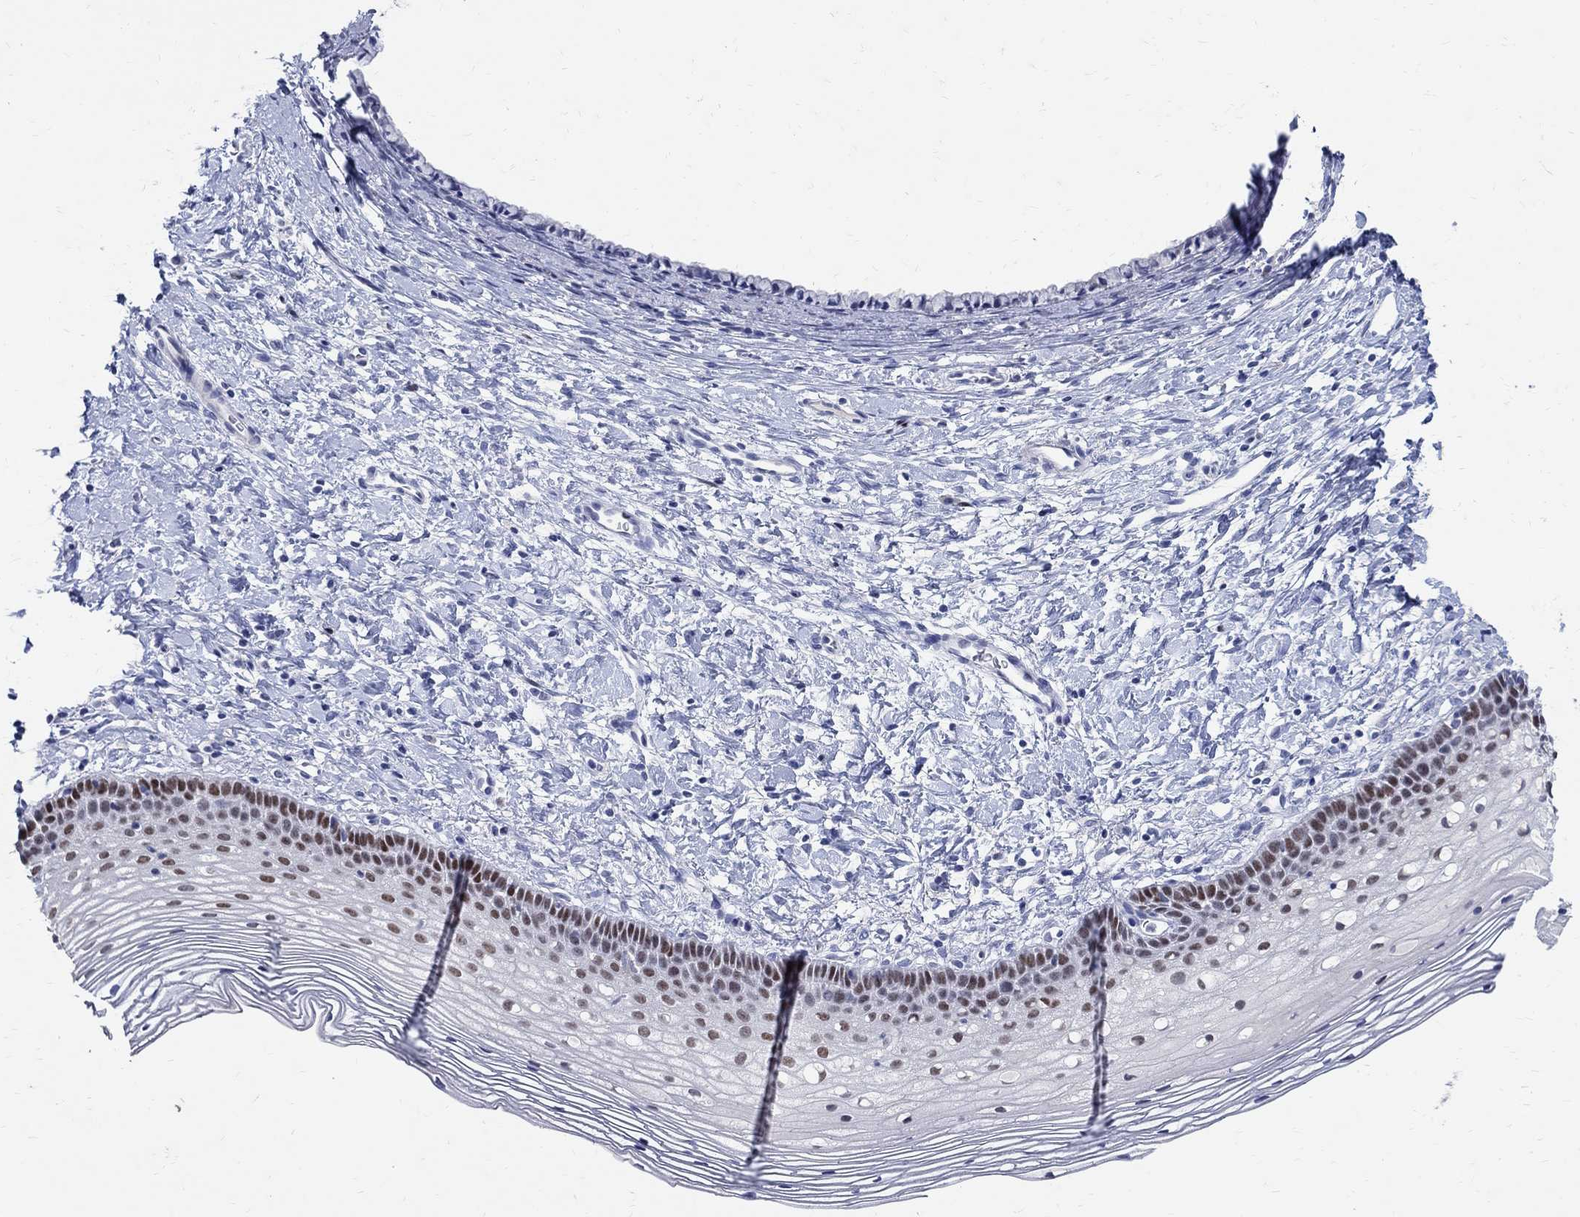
{"staining": {"intensity": "negative", "quantity": "none", "location": "none"}, "tissue": "cervix", "cell_type": "Glandular cells", "image_type": "normal", "snomed": [{"axis": "morphology", "description": "Normal tissue, NOS"}, {"axis": "topography", "description": "Cervix"}], "caption": "The histopathology image reveals no staining of glandular cells in benign cervix.", "gene": "SOX2", "patient": {"sex": "female", "age": 39}}